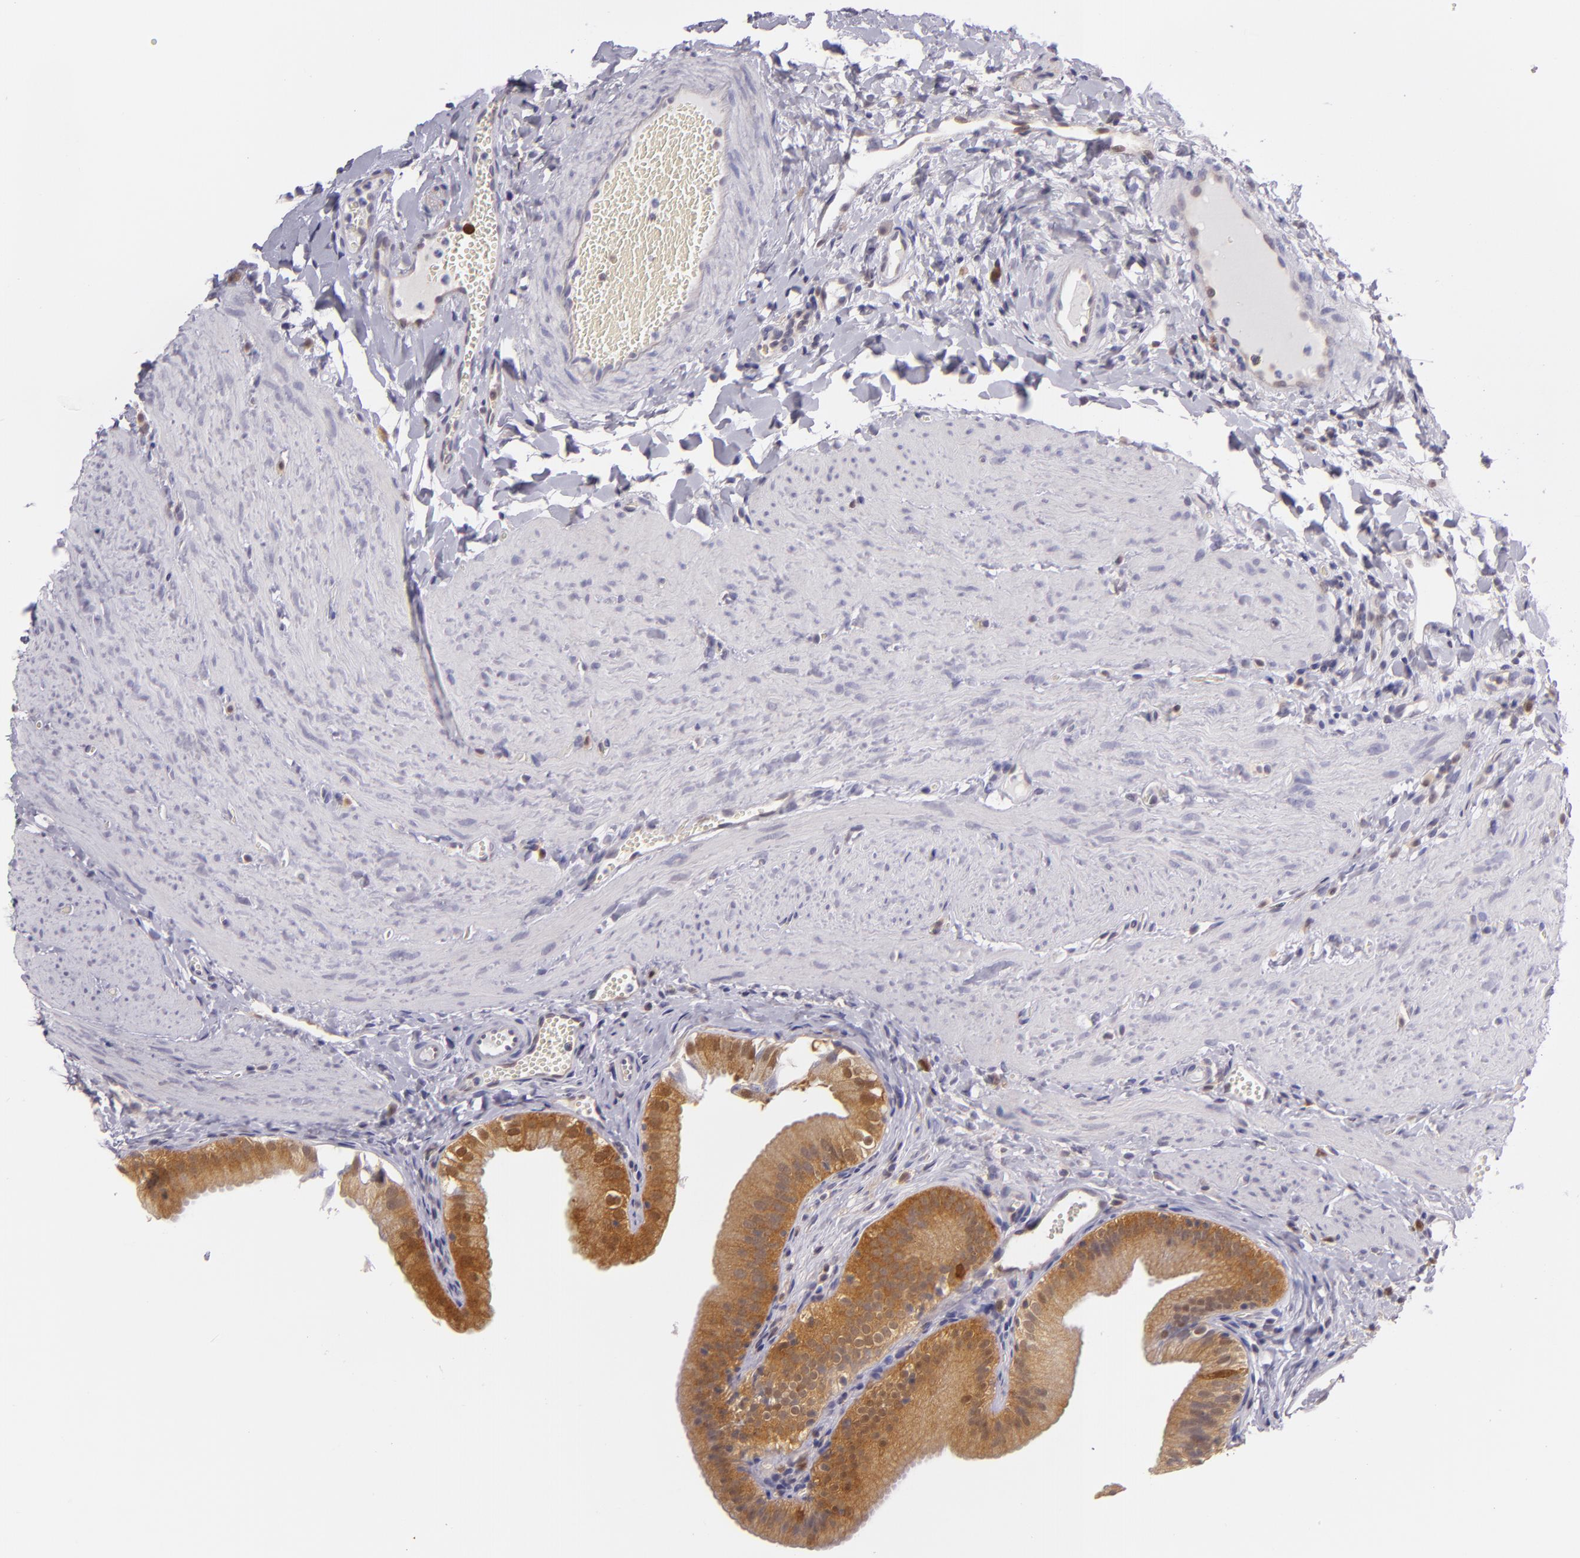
{"staining": {"intensity": "strong", "quantity": ">75%", "location": "cytoplasmic/membranous"}, "tissue": "gallbladder", "cell_type": "Glandular cells", "image_type": "normal", "snomed": [{"axis": "morphology", "description": "Normal tissue, NOS"}, {"axis": "topography", "description": "Gallbladder"}], "caption": "This micrograph shows IHC staining of benign gallbladder, with high strong cytoplasmic/membranous positivity in about >75% of glandular cells.", "gene": "HSPH1", "patient": {"sex": "female", "age": 24}}